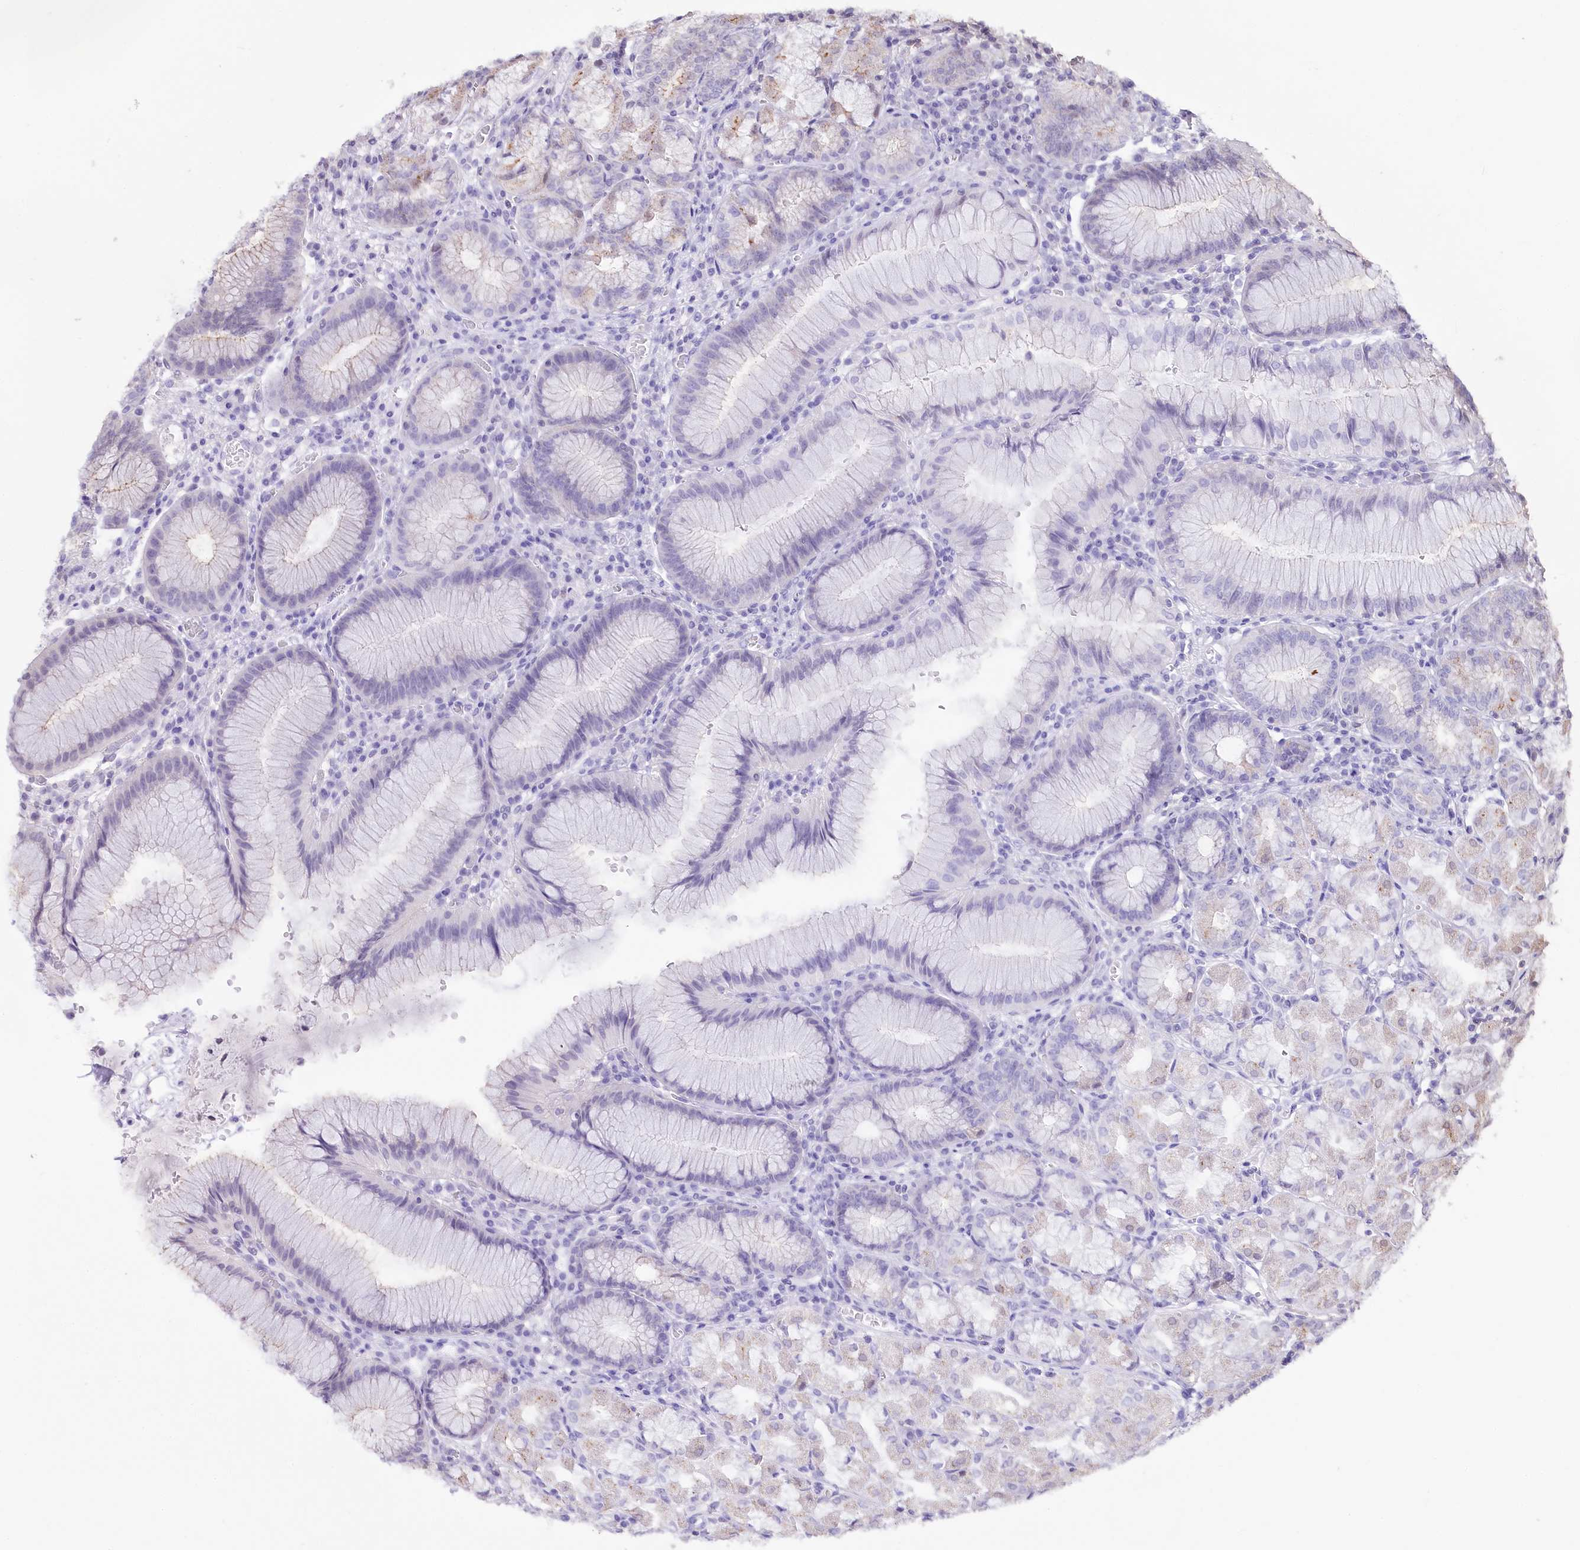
{"staining": {"intensity": "negative", "quantity": "none", "location": "none"}, "tissue": "stomach", "cell_type": "Glandular cells", "image_type": "normal", "snomed": [{"axis": "morphology", "description": "Normal tissue, NOS"}, {"axis": "topography", "description": "Stomach"}], "caption": "Image shows no protein expression in glandular cells of normal stomach. (Stains: DAB immunohistochemistry with hematoxylin counter stain, Microscopy: brightfield microscopy at high magnification).", "gene": "ZFYVE27", "patient": {"sex": "male", "age": 55}}